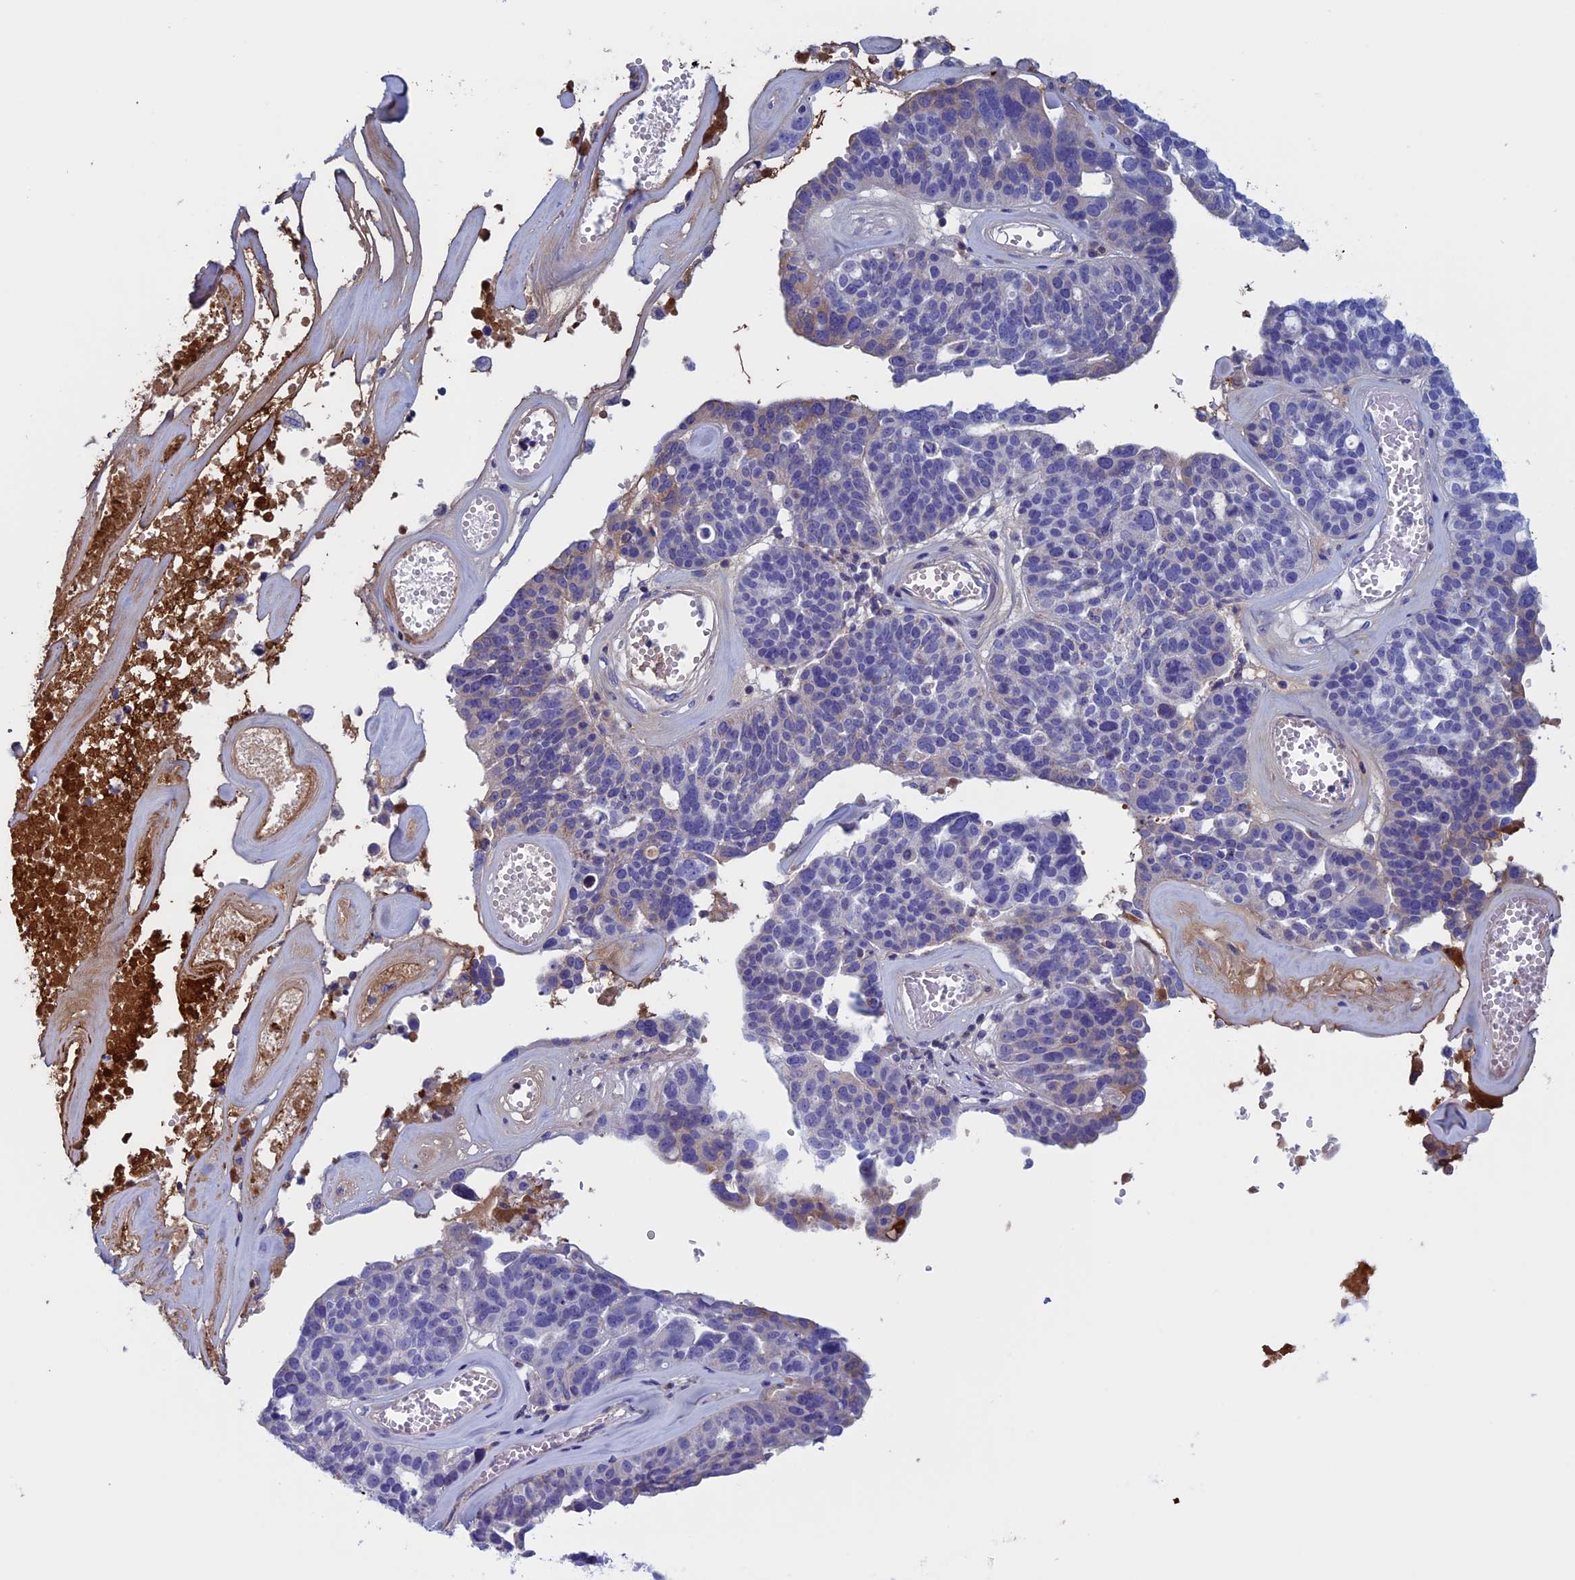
{"staining": {"intensity": "negative", "quantity": "none", "location": "none"}, "tissue": "ovarian cancer", "cell_type": "Tumor cells", "image_type": "cancer", "snomed": [{"axis": "morphology", "description": "Cystadenocarcinoma, serous, NOS"}, {"axis": "topography", "description": "Ovary"}], "caption": "IHC image of ovarian cancer stained for a protein (brown), which exhibits no positivity in tumor cells.", "gene": "NDUFB9", "patient": {"sex": "female", "age": 59}}